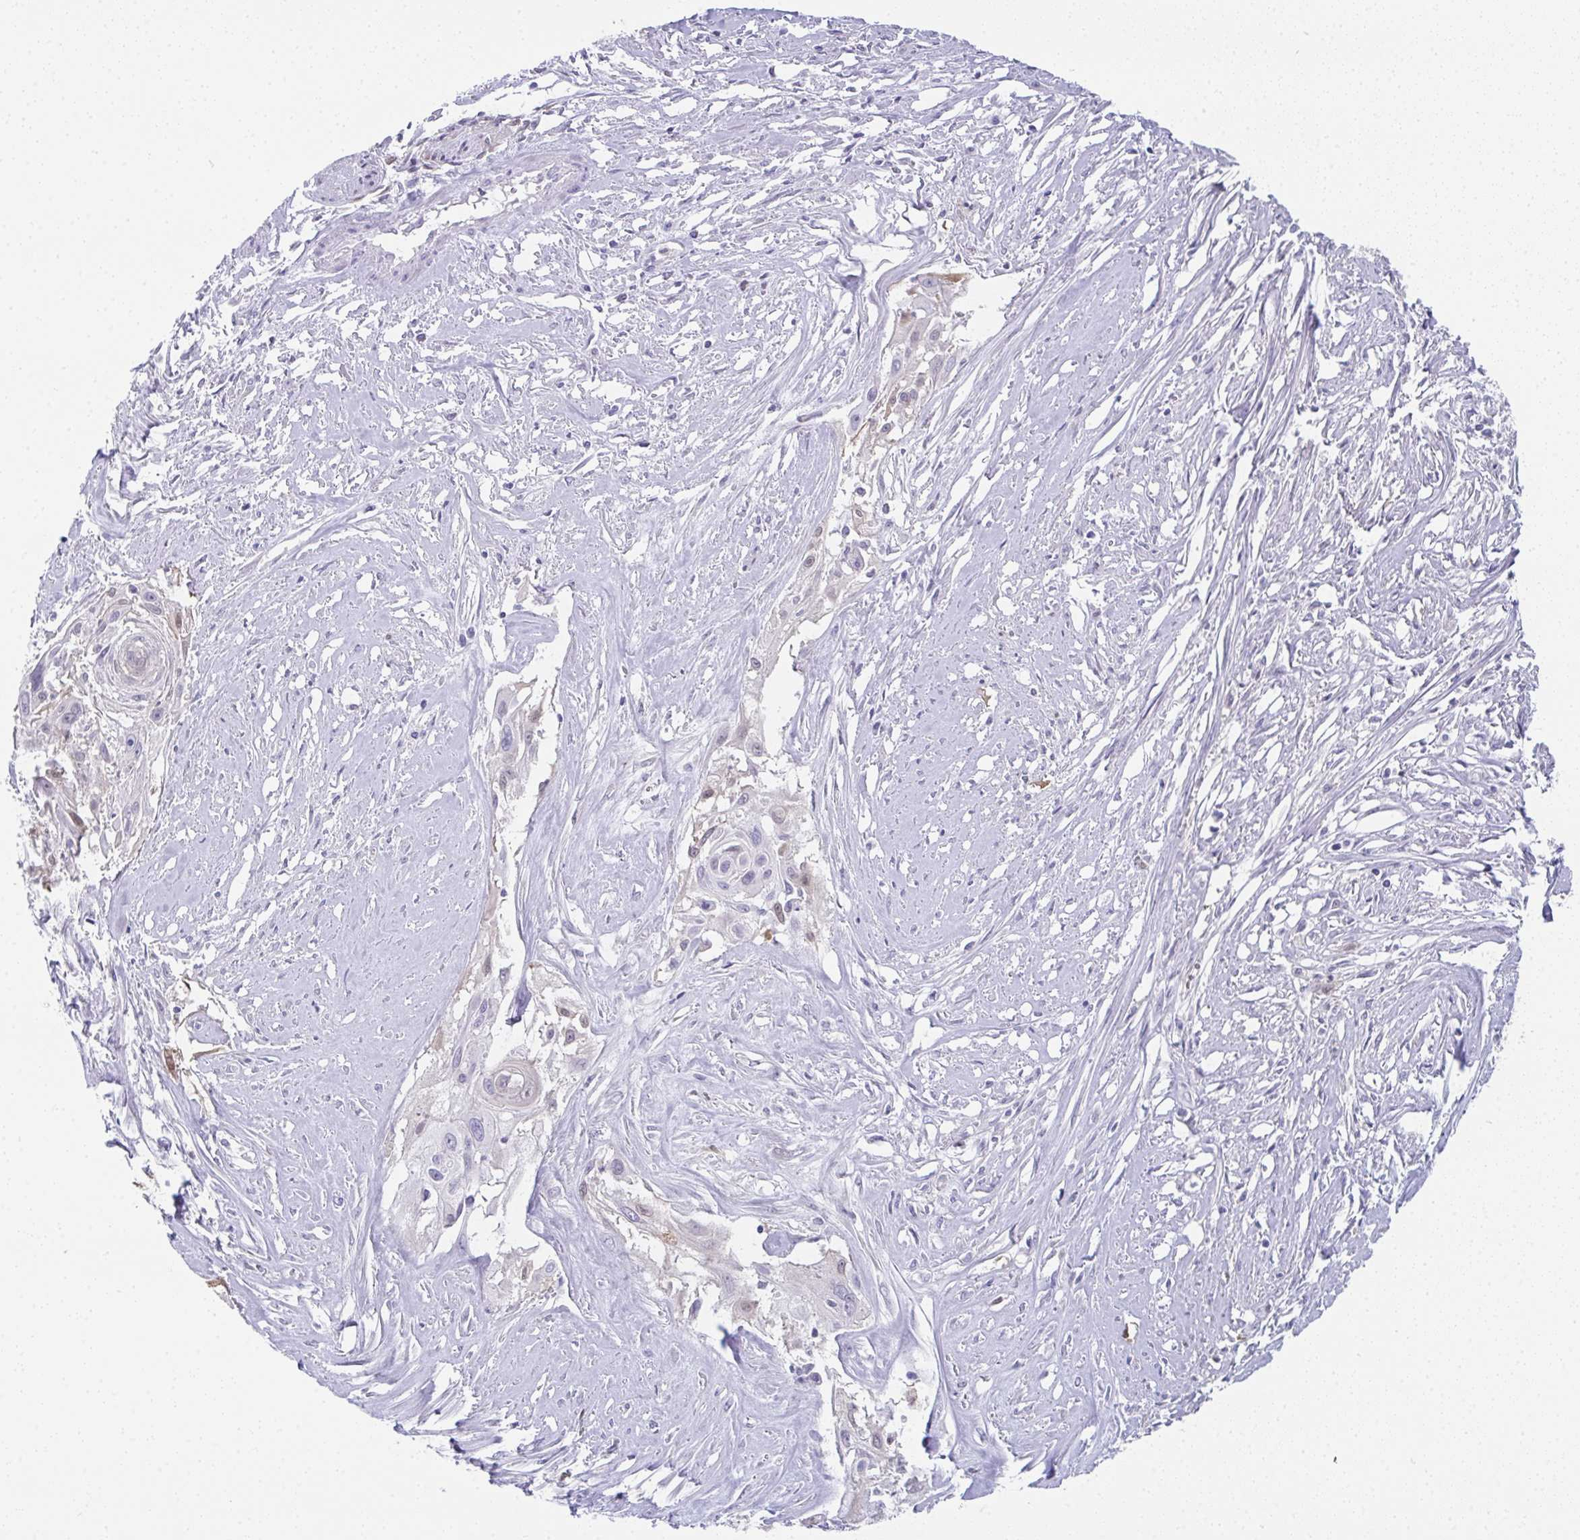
{"staining": {"intensity": "negative", "quantity": "none", "location": "none"}, "tissue": "cervical cancer", "cell_type": "Tumor cells", "image_type": "cancer", "snomed": [{"axis": "morphology", "description": "Squamous cell carcinoma, NOS"}, {"axis": "topography", "description": "Cervix"}], "caption": "IHC image of cervical cancer (squamous cell carcinoma) stained for a protein (brown), which exhibits no staining in tumor cells. (DAB (3,3'-diaminobenzidine) IHC visualized using brightfield microscopy, high magnification).", "gene": "RBP1", "patient": {"sex": "female", "age": 49}}